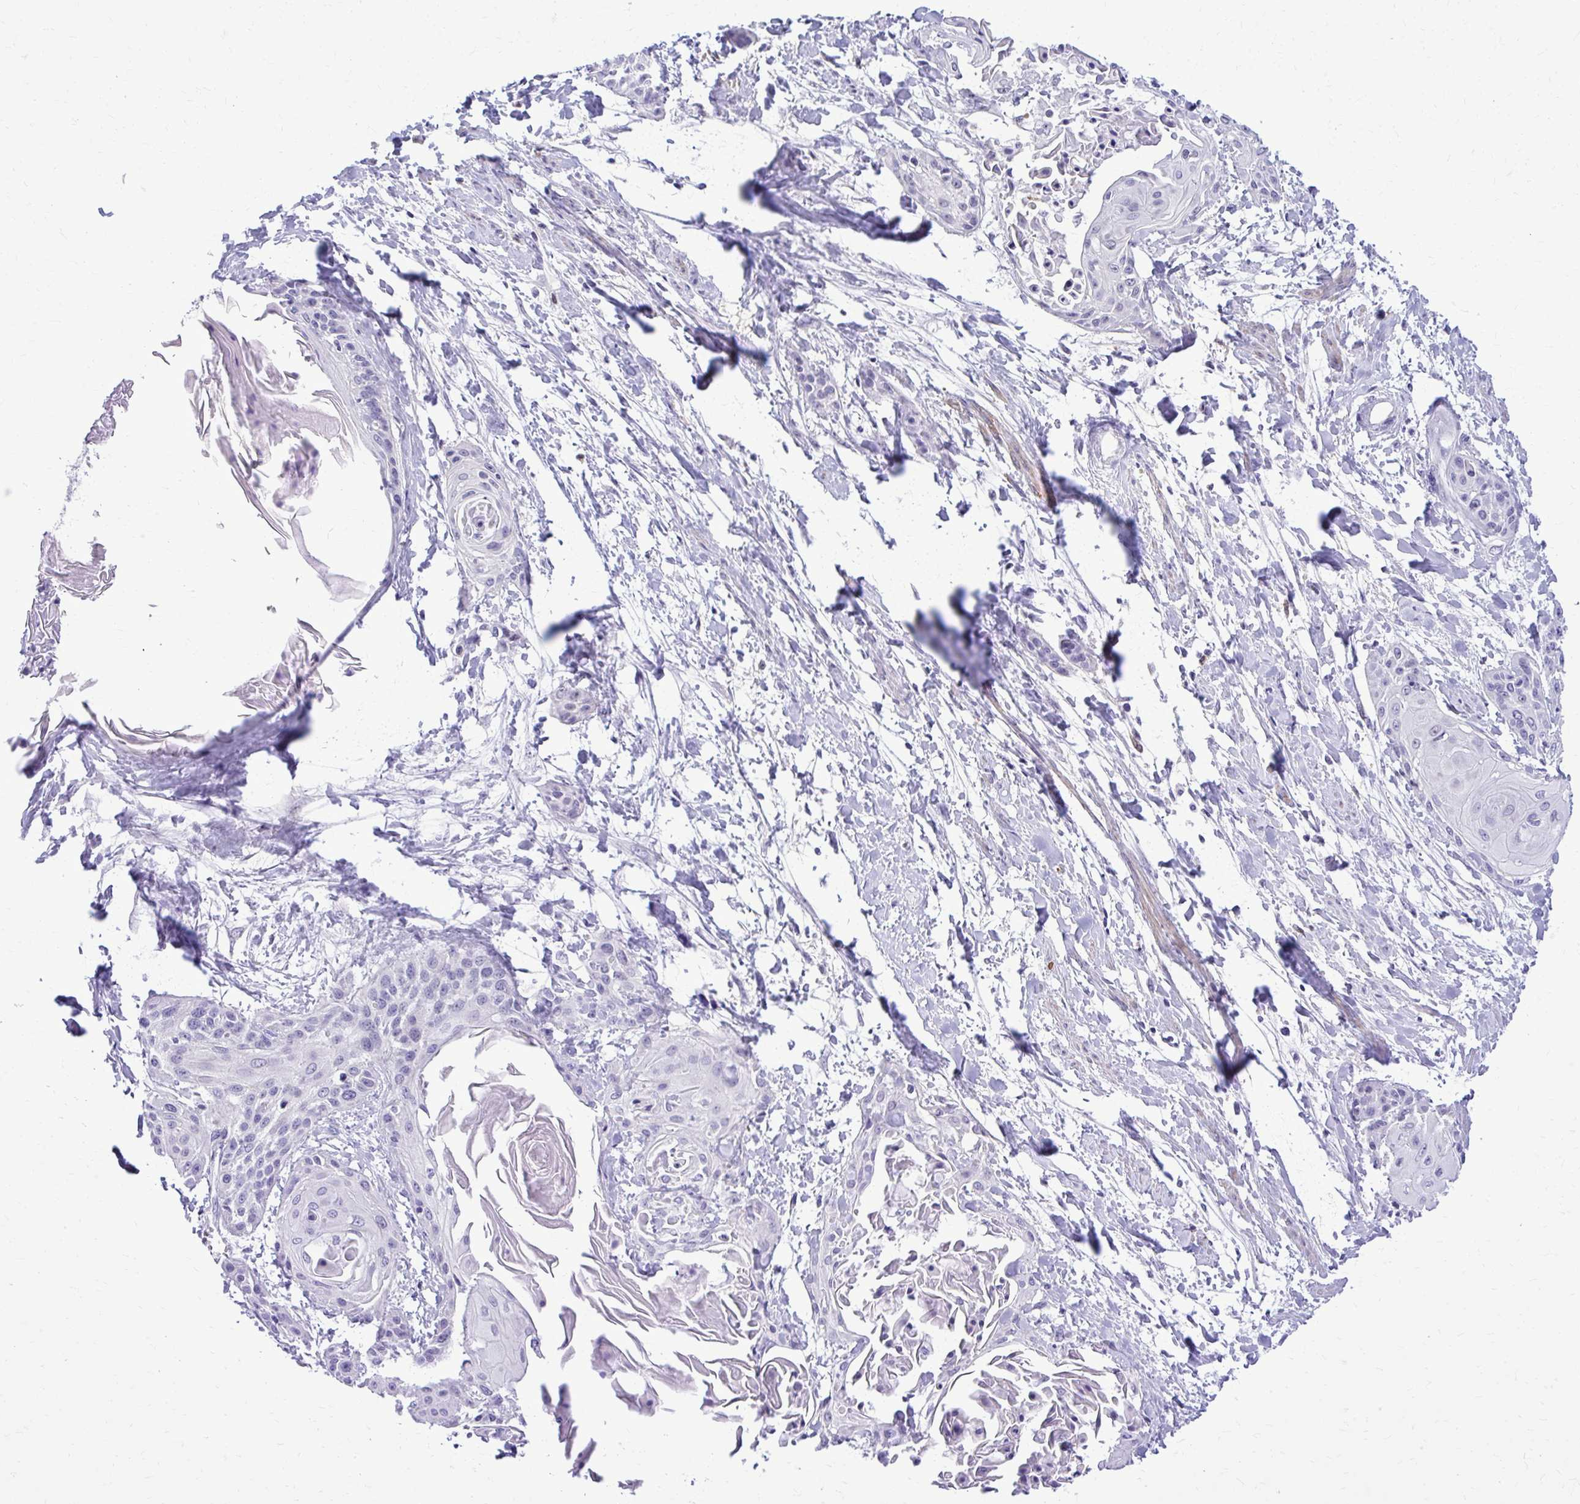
{"staining": {"intensity": "negative", "quantity": "none", "location": "none"}, "tissue": "cervical cancer", "cell_type": "Tumor cells", "image_type": "cancer", "snomed": [{"axis": "morphology", "description": "Squamous cell carcinoma, NOS"}, {"axis": "topography", "description": "Cervix"}], "caption": "This is an IHC histopathology image of human squamous cell carcinoma (cervical). There is no staining in tumor cells.", "gene": "RASL11B", "patient": {"sex": "female", "age": 57}}